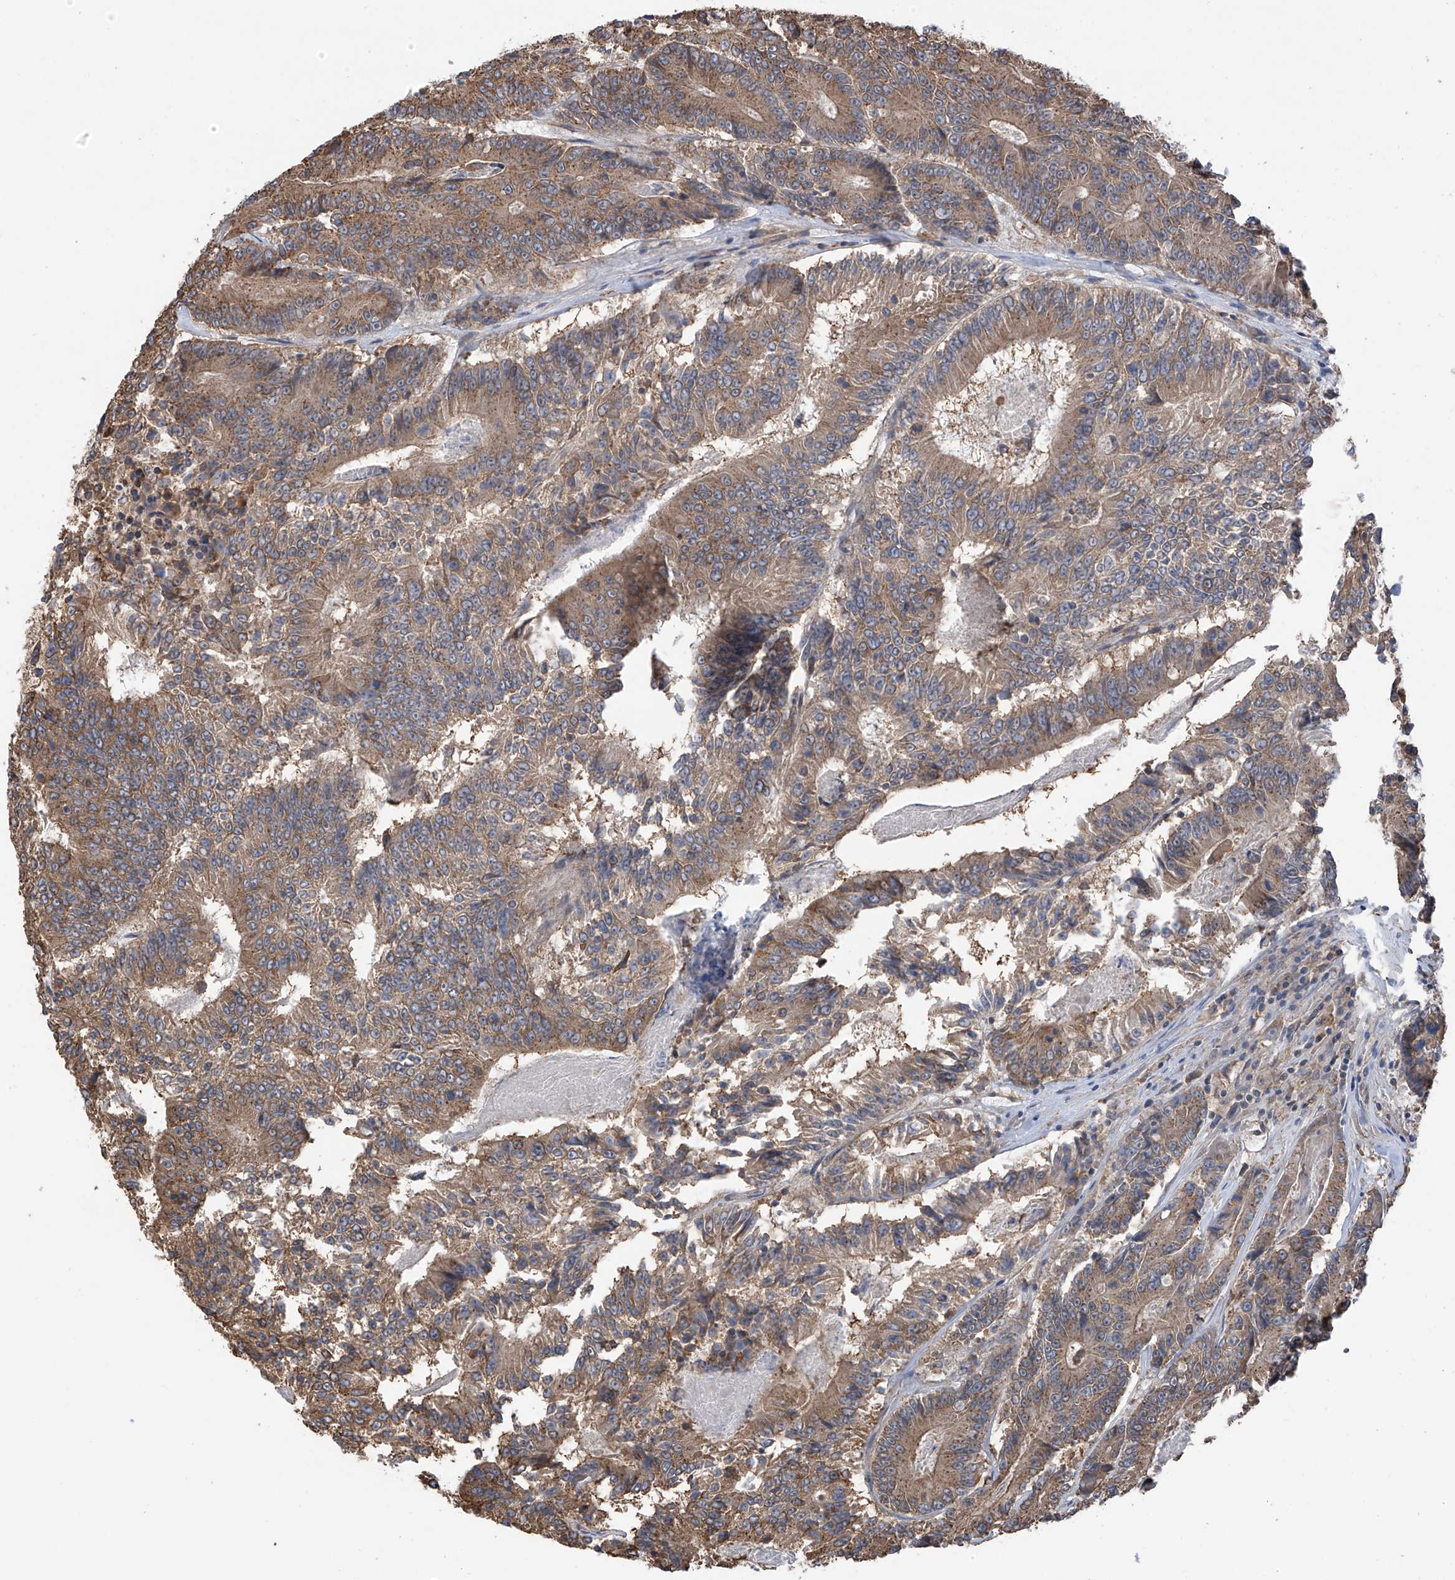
{"staining": {"intensity": "moderate", "quantity": ">75%", "location": "cytoplasmic/membranous"}, "tissue": "colorectal cancer", "cell_type": "Tumor cells", "image_type": "cancer", "snomed": [{"axis": "morphology", "description": "Adenocarcinoma, NOS"}, {"axis": "topography", "description": "Colon"}], "caption": "Protein expression by immunohistochemistry displays moderate cytoplasmic/membranous staining in approximately >75% of tumor cells in colorectal adenocarcinoma.", "gene": "ZNF189", "patient": {"sex": "male", "age": 83}}